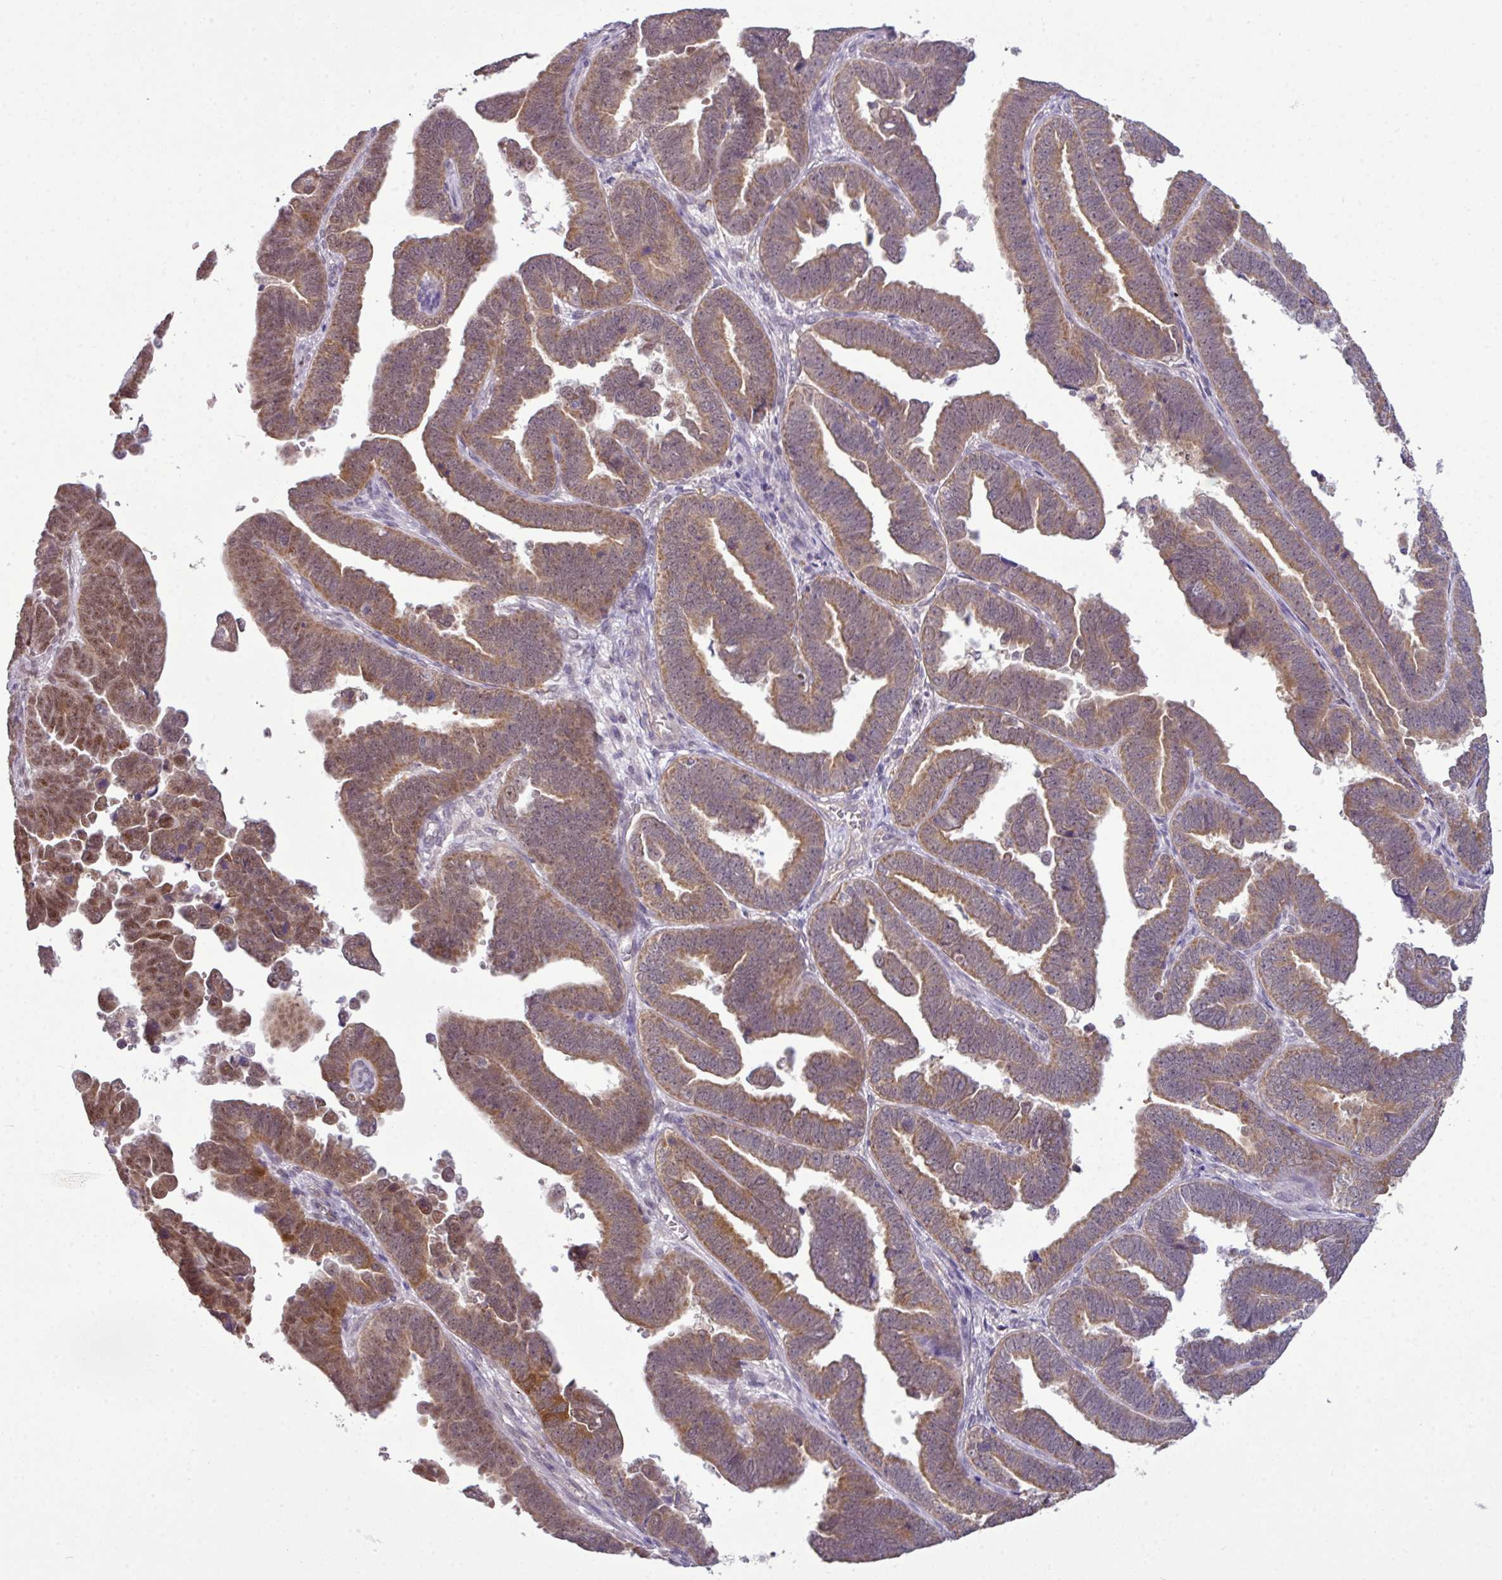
{"staining": {"intensity": "moderate", "quantity": ">75%", "location": "cytoplasmic/membranous,nuclear"}, "tissue": "endometrial cancer", "cell_type": "Tumor cells", "image_type": "cancer", "snomed": [{"axis": "morphology", "description": "Adenocarcinoma, NOS"}, {"axis": "topography", "description": "Endometrium"}], "caption": "Human endometrial cancer stained for a protein (brown) displays moderate cytoplasmic/membranous and nuclear positive expression in approximately >75% of tumor cells.", "gene": "ZNF217", "patient": {"sex": "female", "age": 75}}